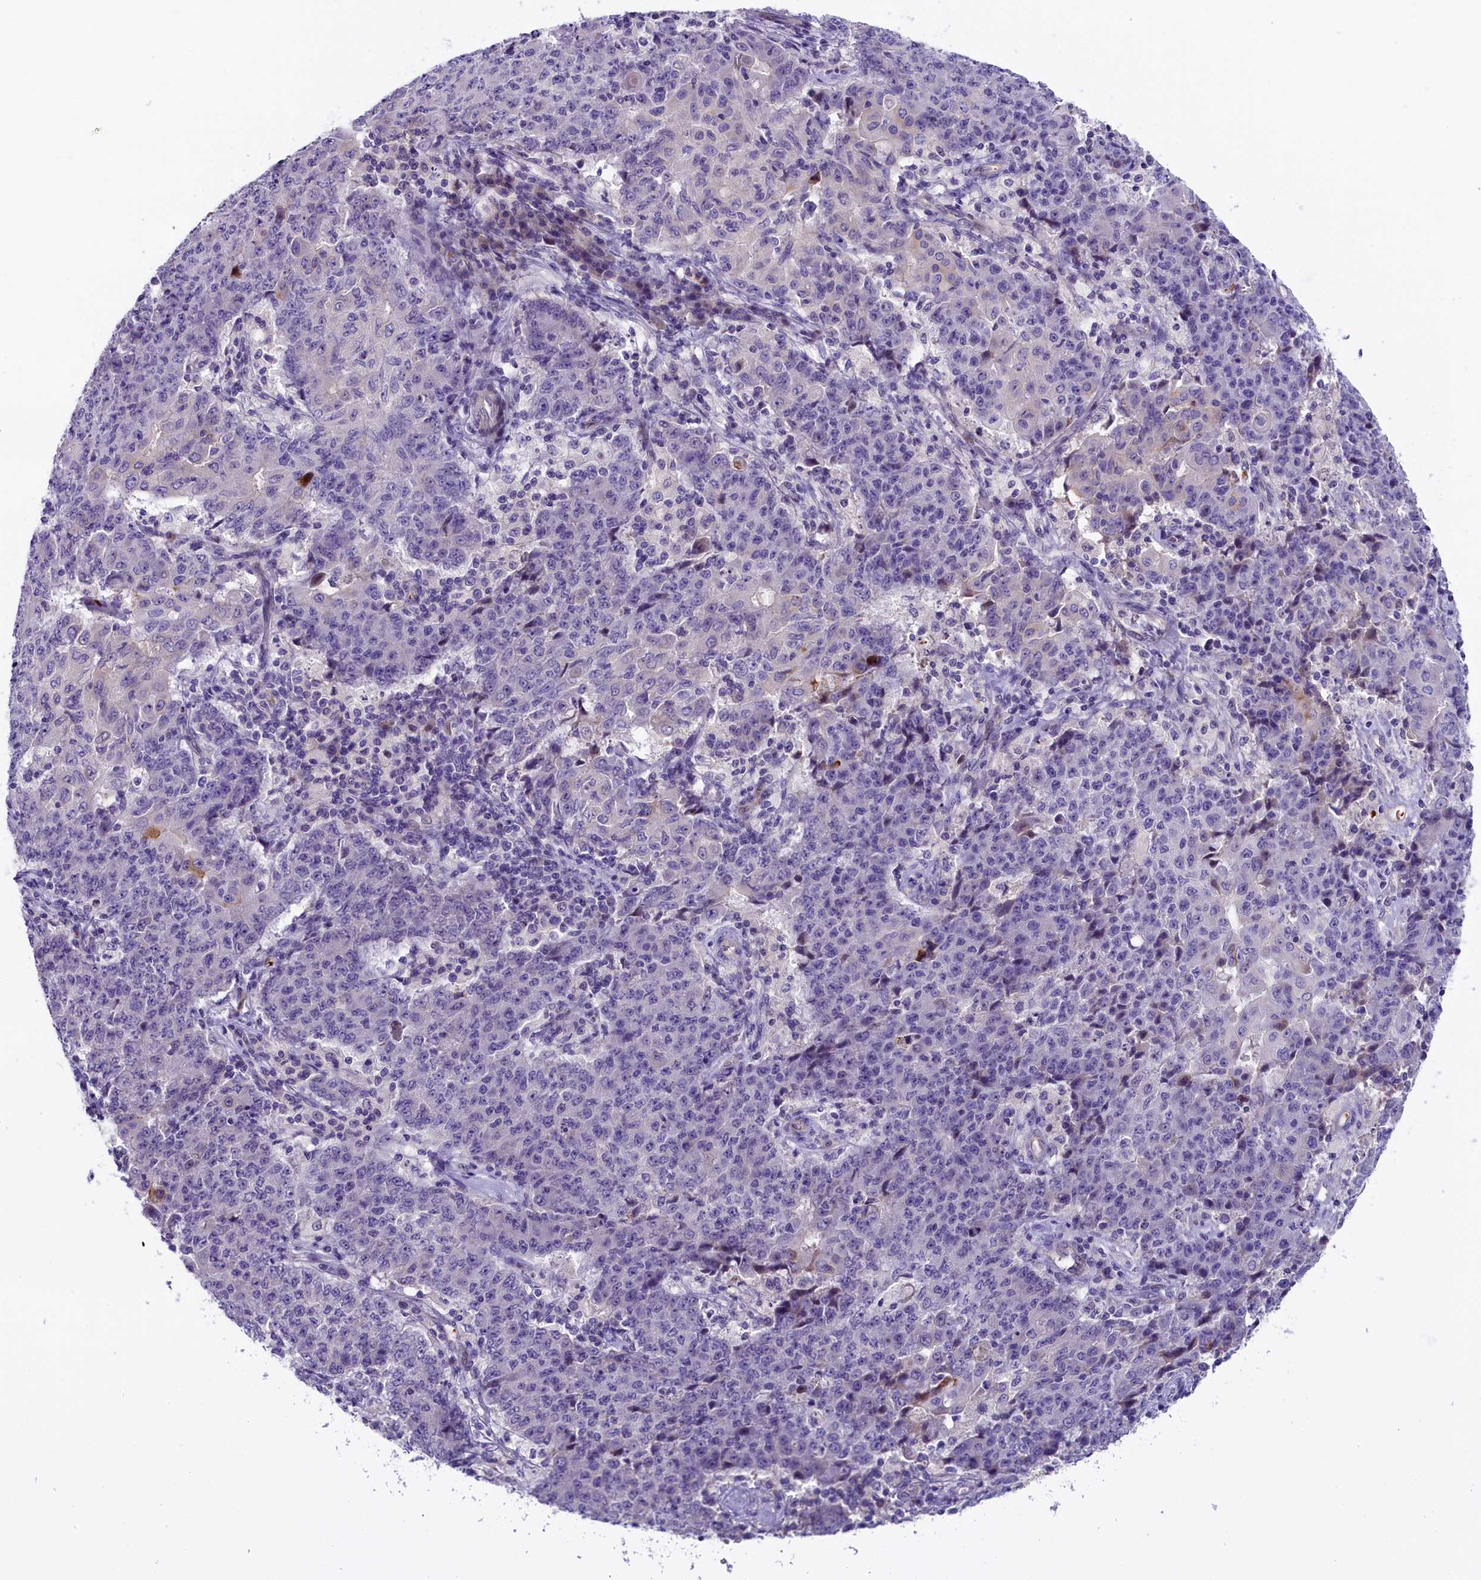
{"staining": {"intensity": "negative", "quantity": "none", "location": "none"}, "tissue": "ovarian cancer", "cell_type": "Tumor cells", "image_type": "cancer", "snomed": [{"axis": "morphology", "description": "Carcinoma, endometroid"}, {"axis": "topography", "description": "Ovary"}], "caption": "High magnification brightfield microscopy of ovarian cancer (endometroid carcinoma) stained with DAB (brown) and counterstained with hematoxylin (blue): tumor cells show no significant expression.", "gene": "CCDC32", "patient": {"sex": "female", "age": 42}}